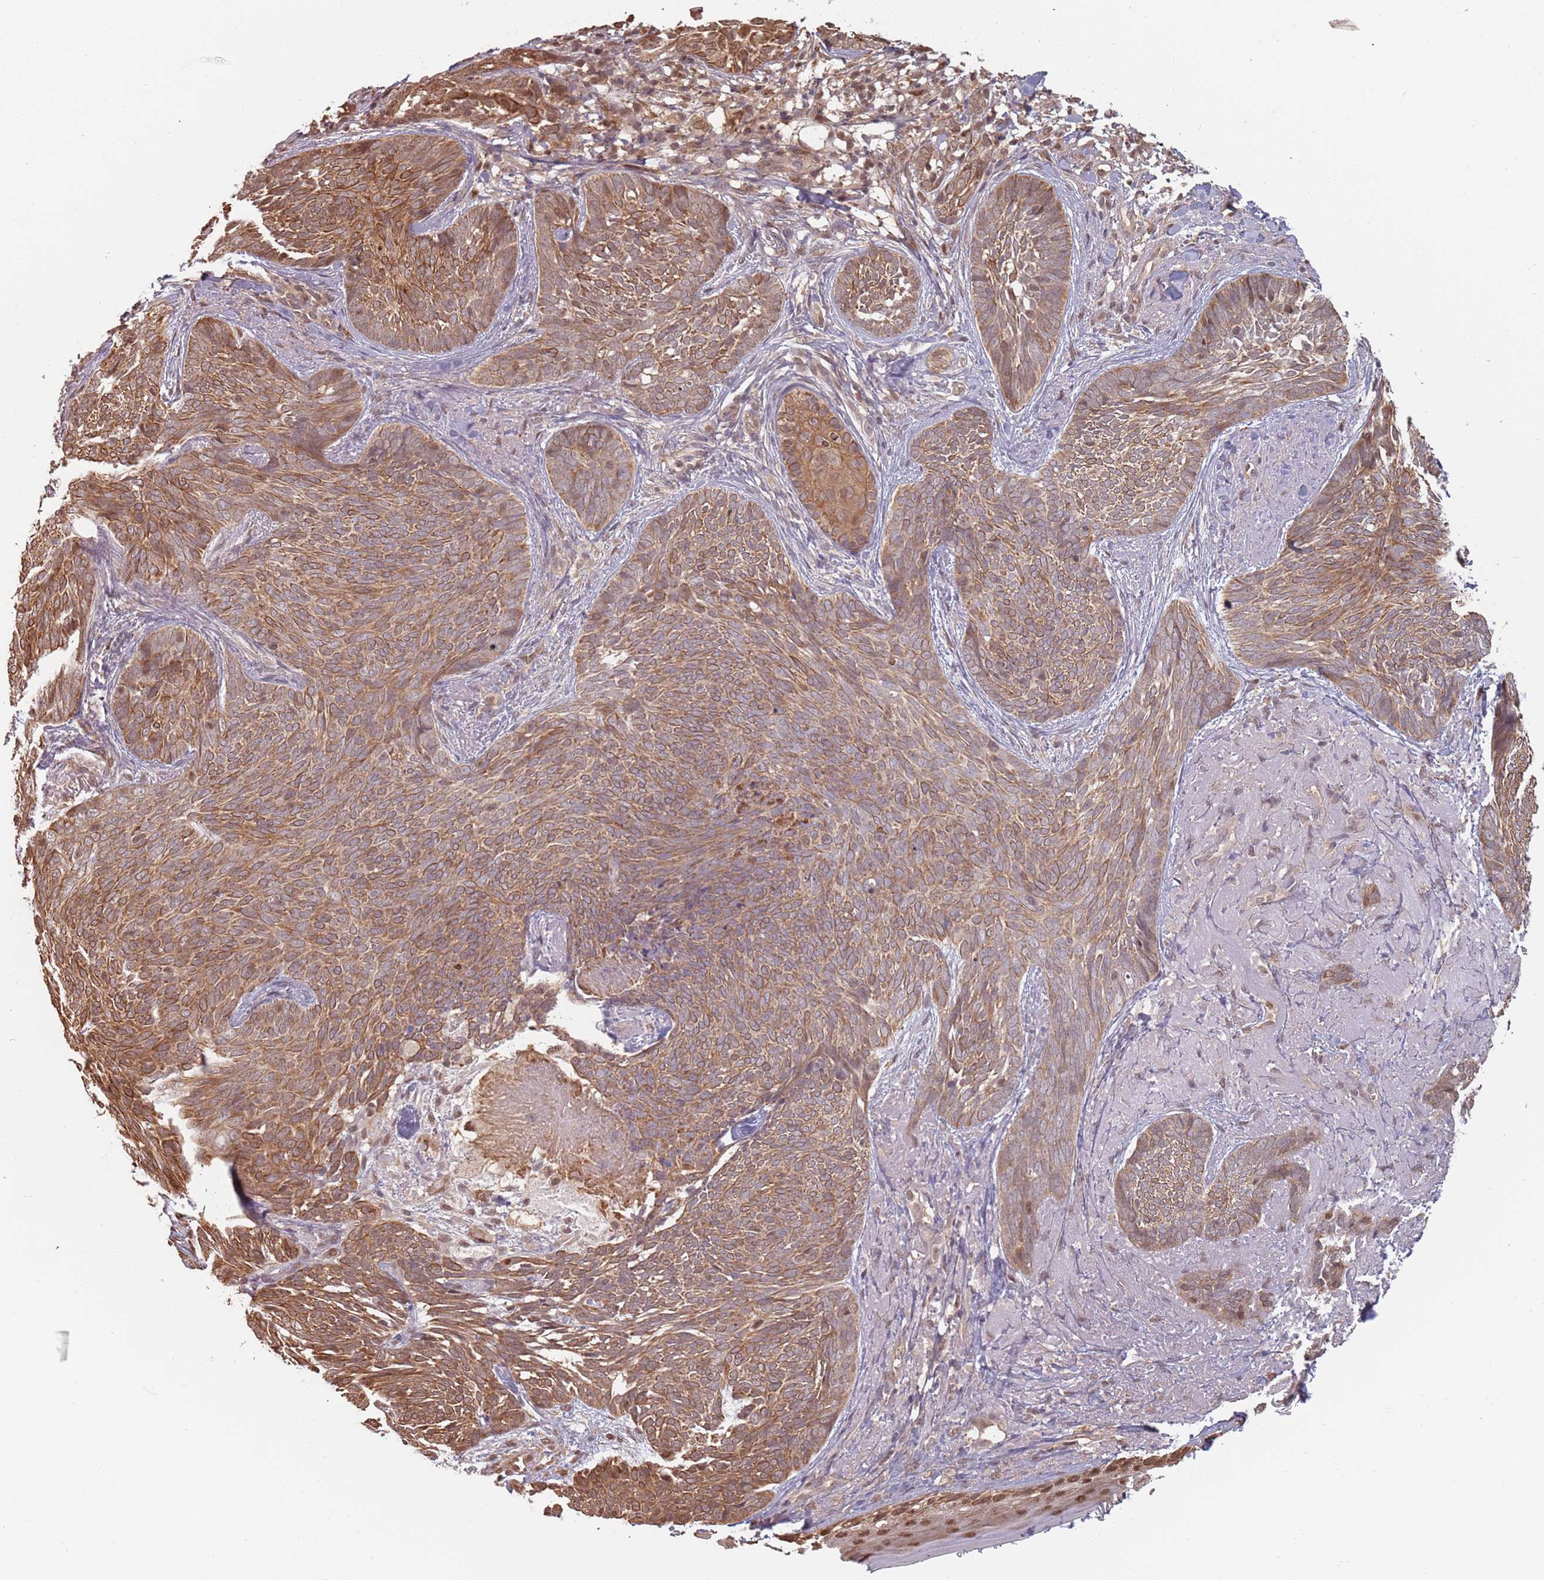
{"staining": {"intensity": "moderate", "quantity": ">75%", "location": "cytoplasmic/membranous"}, "tissue": "skin cancer", "cell_type": "Tumor cells", "image_type": "cancer", "snomed": [{"axis": "morphology", "description": "Basal cell carcinoma"}, {"axis": "topography", "description": "Skin"}], "caption": "The histopathology image reveals immunohistochemical staining of skin cancer (basal cell carcinoma). There is moderate cytoplasmic/membranous positivity is appreciated in approximately >75% of tumor cells.", "gene": "PLSCR5", "patient": {"sex": "female", "age": 86}}